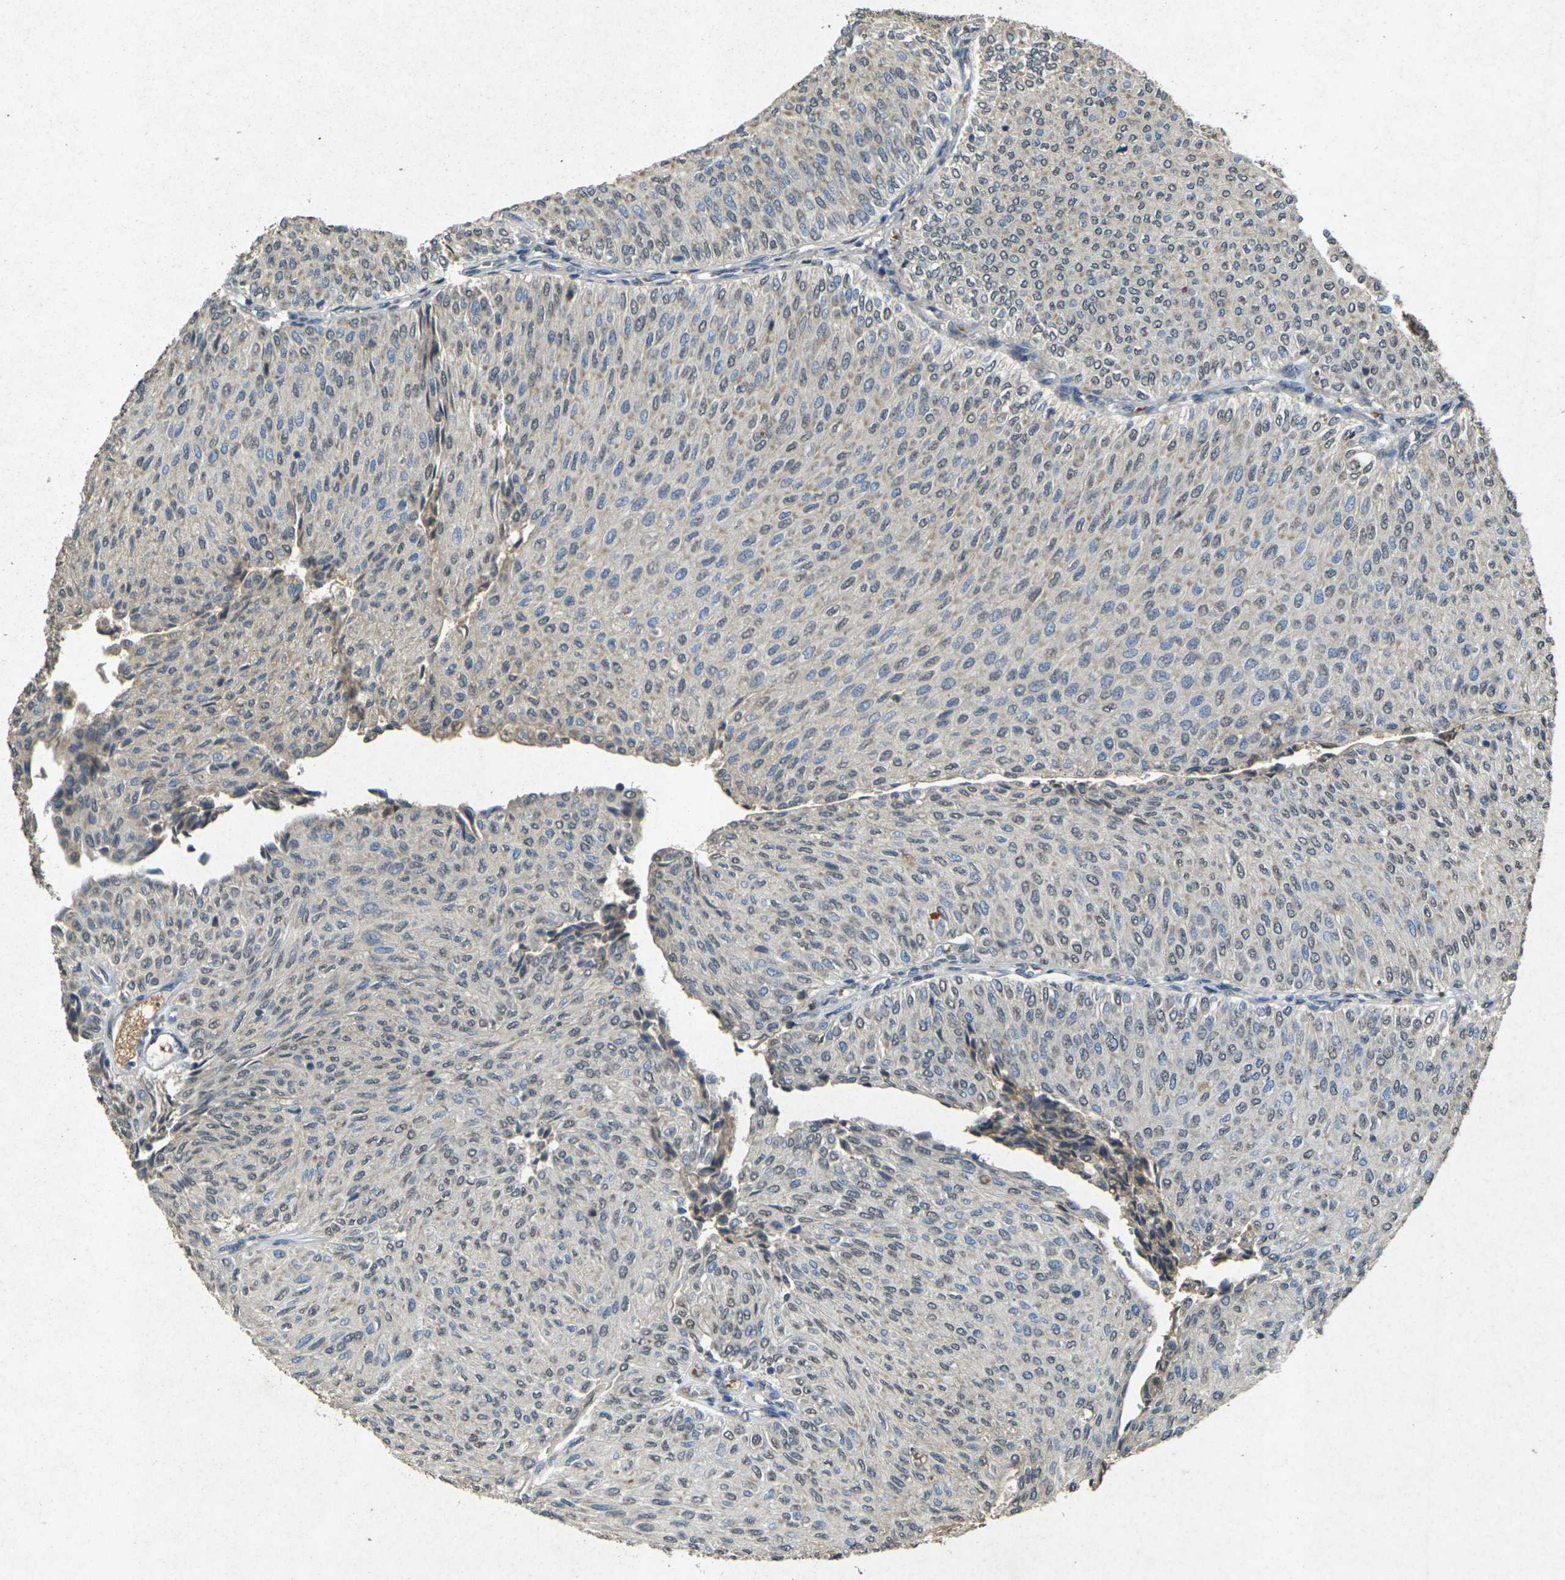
{"staining": {"intensity": "weak", "quantity": "<25%", "location": "cytoplasmic/membranous"}, "tissue": "urothelial cancer", "cell_type": "Tumor cells", "image_type": "cancer", "snomed": [{"axis": "morphology", "description": "Urothelial carcinoma, Low grade"}, {"axis": "topography", "description": "Urinary bladder"}], "caption": "IHC histopathology image of neoplastic tissue: urothelial carcinoma (low-grade) stained with DAB displays no significant protein positivity in tumor cells.", "gene": "RGMA", "patient": {"sex": "male", "age": 78}}